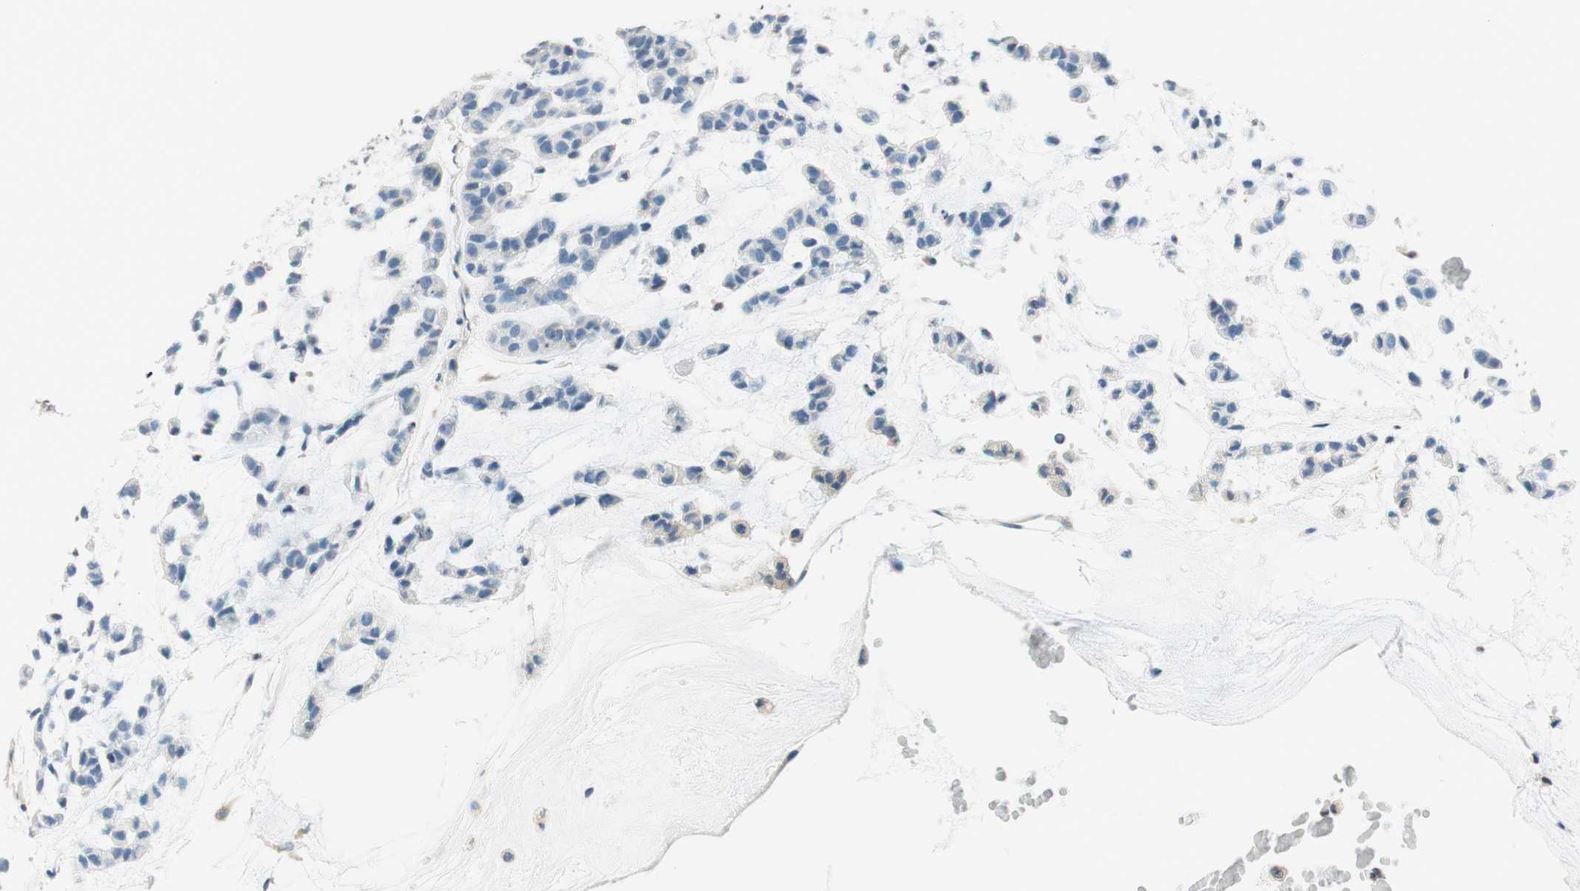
{"staining": {"intensity": "negative", "quantity": "none", "location": "none"}, "tissue": "head and neck cancer", "cell_type": "Tumor cells", "image_type": "cancer", "snomed": [{"axis": "morphology", "description": "Adenocarcinoma, NOS"}, {"axis": "morphology", "description": "Adenoma, NOS"}, {"axis": "topography", "description": "Head-Neck"}], "caption": "This image is of head and neck adenocarcinoma stained with immunohistochemistry (IHC) to label a protein in brown with the nuclei are counter-stained blue. There is no staining in tumor cells.", "gene": "WIPF1", "patient": {"sex": "female", "age": 55}}